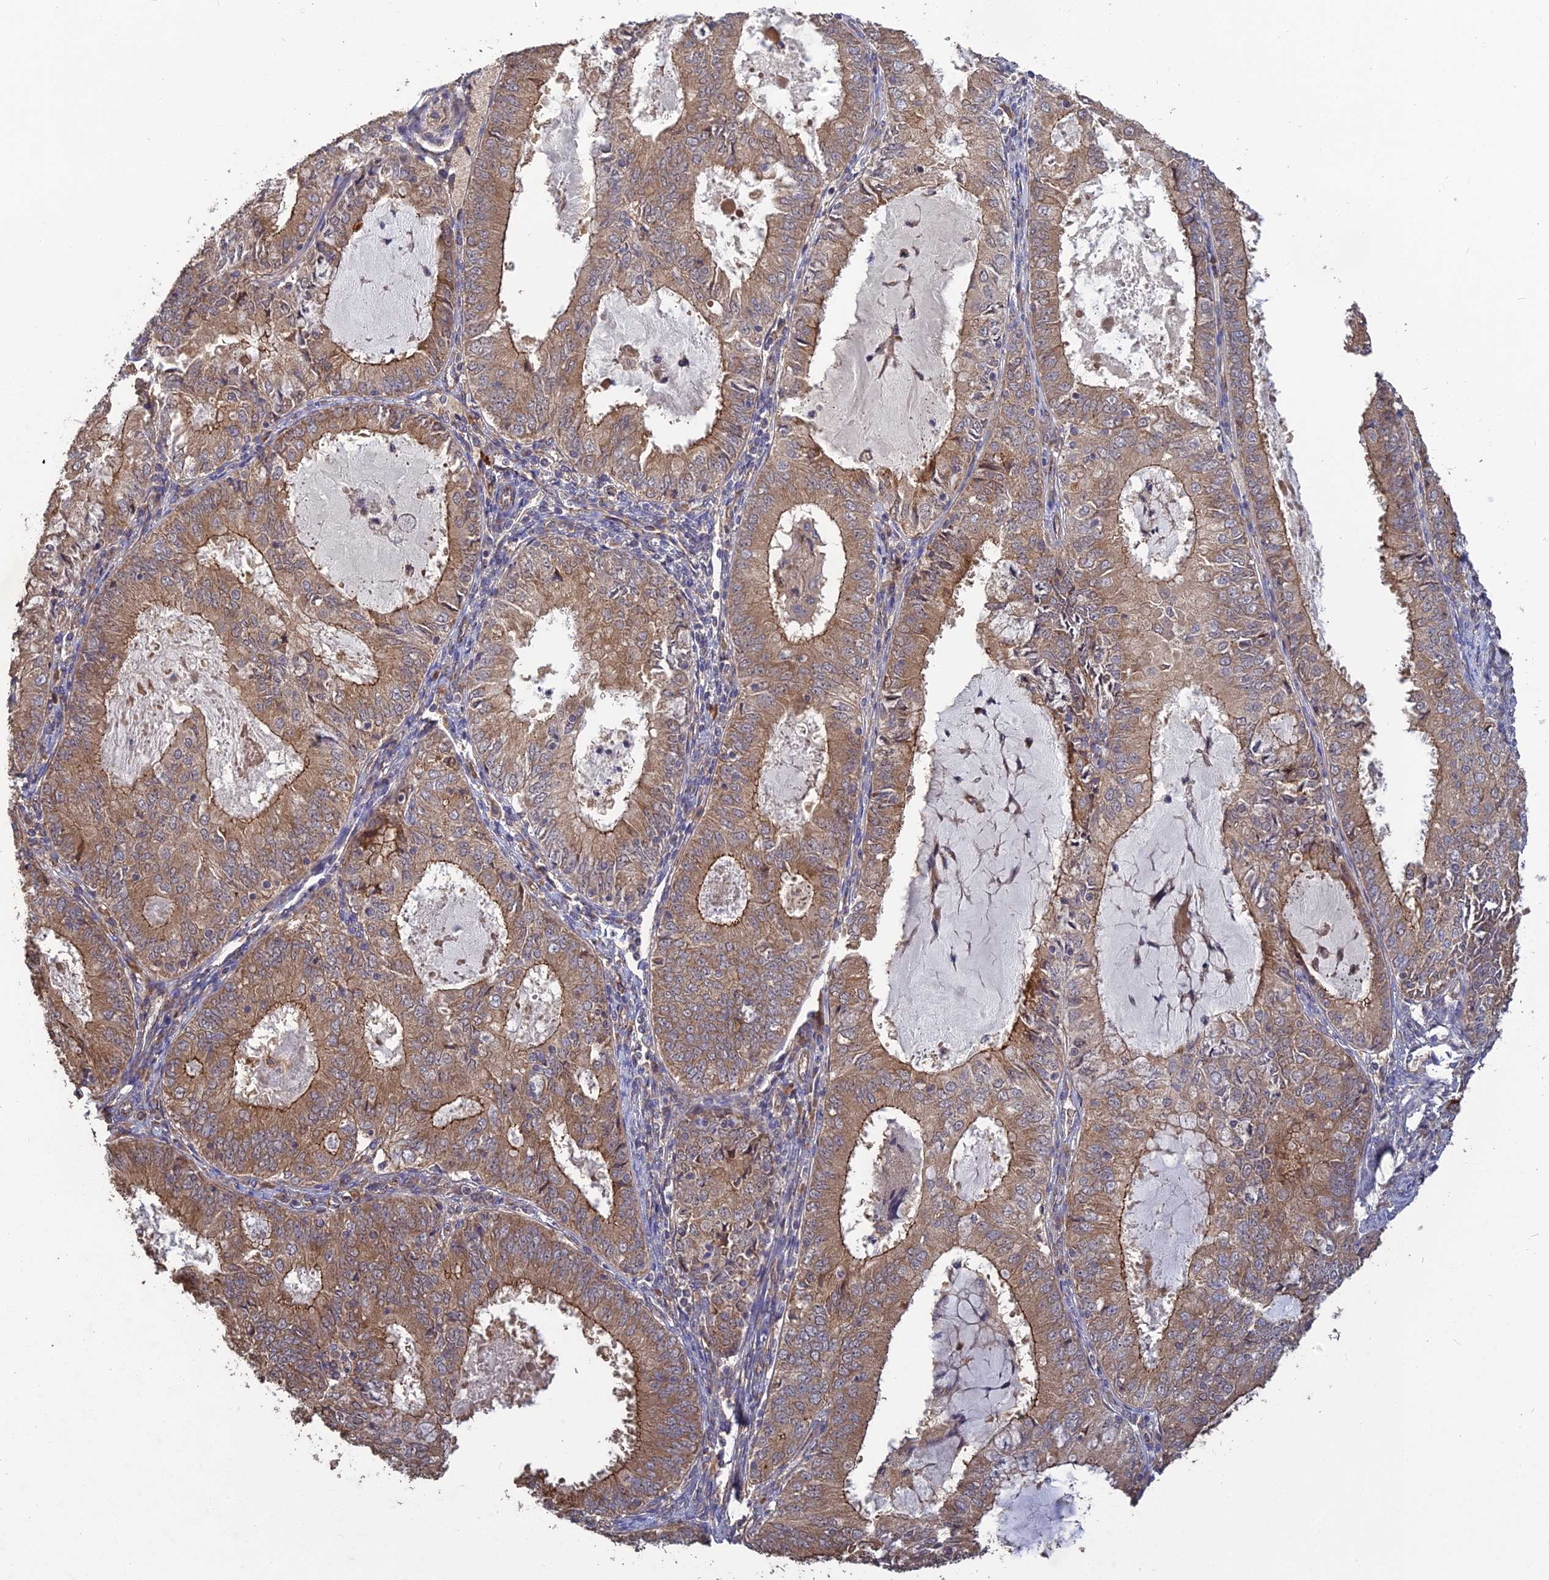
{"staining": {"intensity": "moderate", "quantity": ">75%", "location": "cytoplasmic/membranous"}, "tissue": "endometrial cancer", "cell_type": "Tumor cells", "image_type": "cancer", "snomed": [{"axis": "morphology", "description": "Adenocarcinoma, NOS"}, {"axis": "topography", "description": "Endometrium"}], "caption": "DAB (3,3'-diaminobenzidine) immunohistochemical staining of human endometrial cancer reveals moderate cytoplasmic/membranous protein staining in approximately >75% of tumor cells.", "gene": "ARHGAP40", "patient": {"sex": "female", "age": 57}}